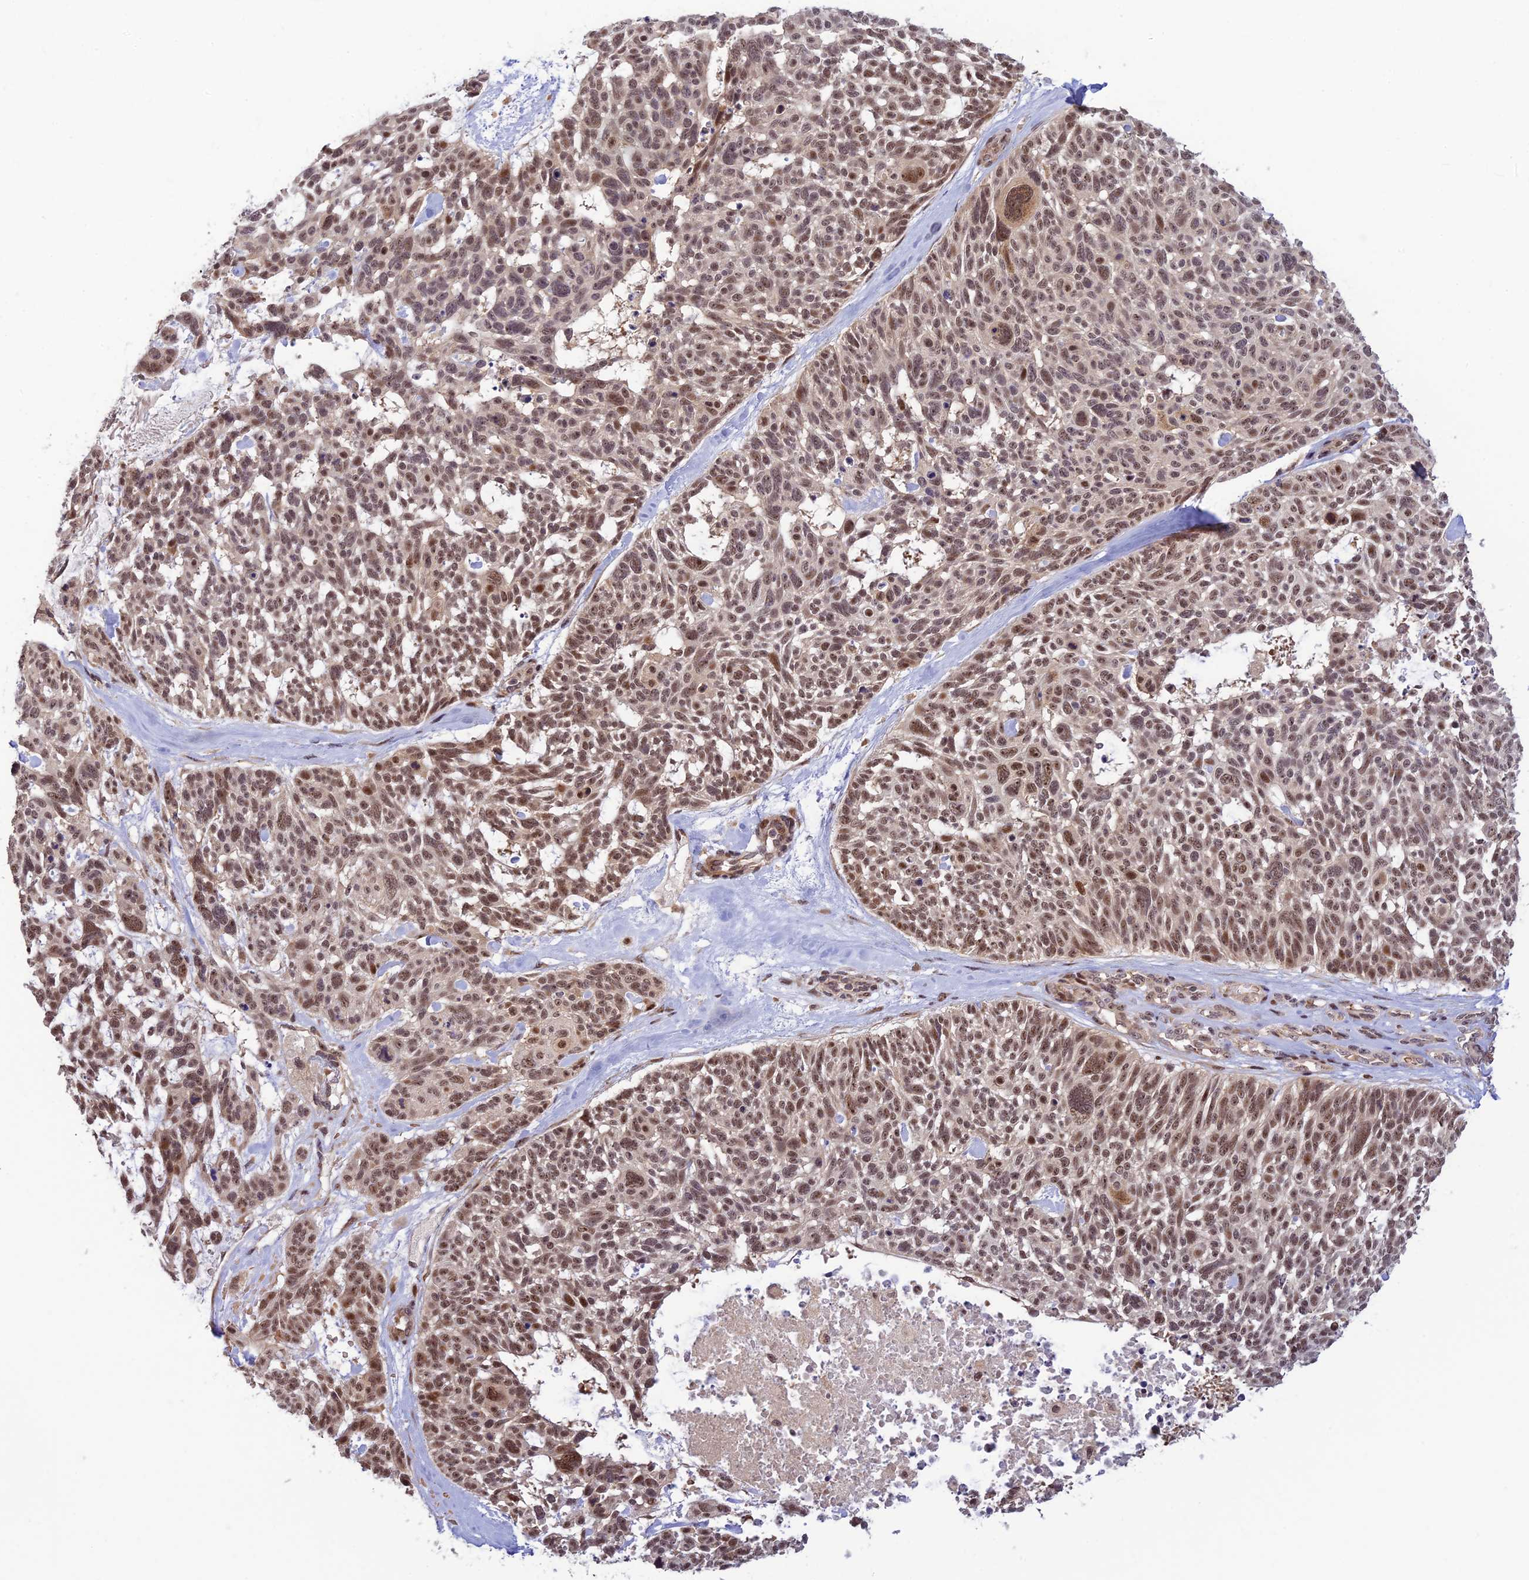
{"staining": {"intensity": "moderate", "quantity": ">75%", "location": "nuclear"}, "tissue": "skin cancer", "cell_type": "Tumor cells", "image_type": "cancer", "snomed": [{"axis": "morphology", "description": "Basal cell carcinoma"}, {"axis": "topography", "description": "Skin"}], "caption": "A brown stain labels moderate nuclear staining of a protein in basal cell carcinoma (skin) tumor cells.", "gene": "ASPDH", "patient": {"sex": "male", "age": 88}}